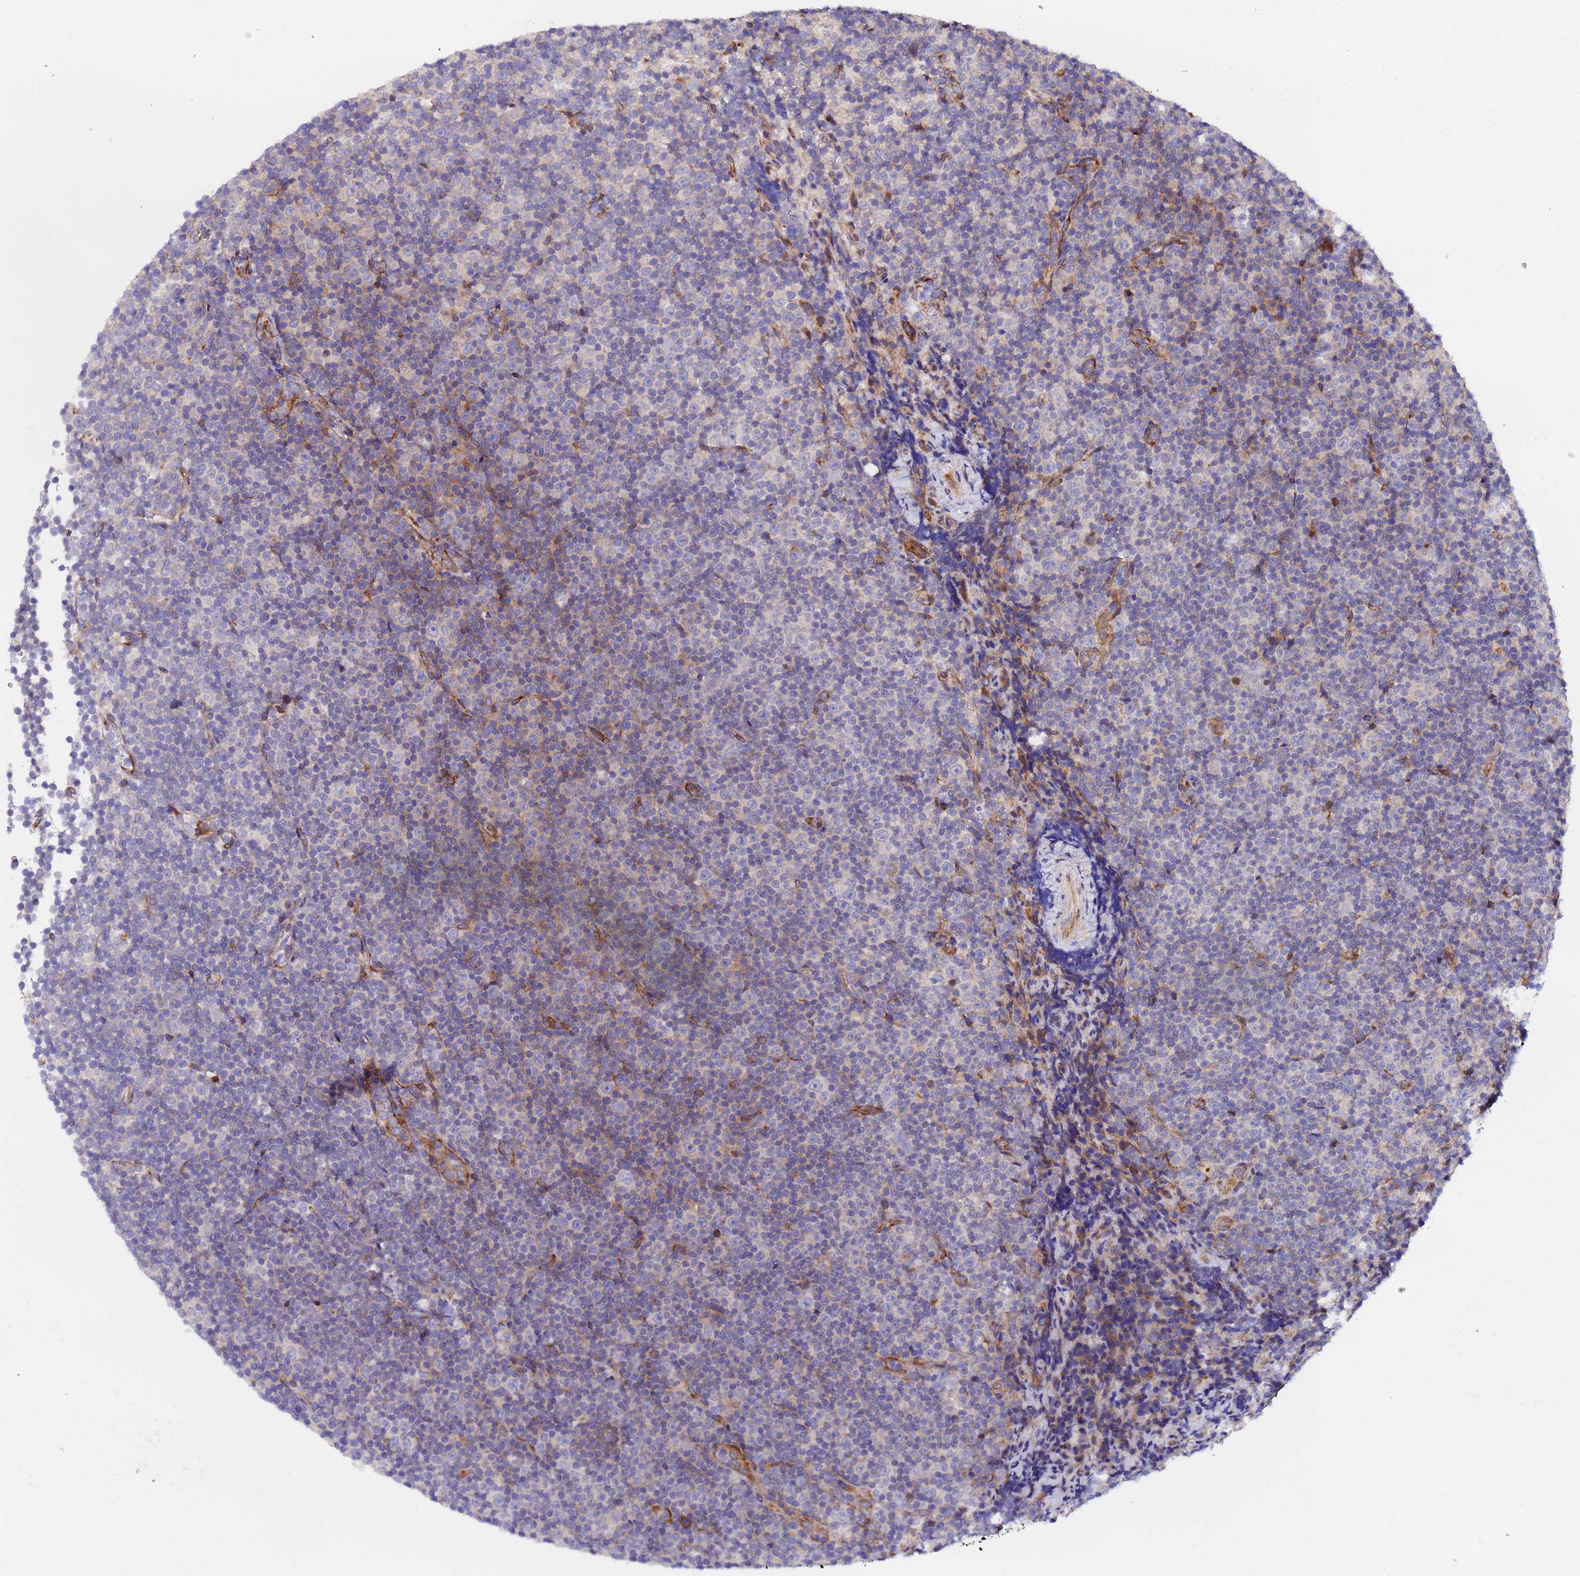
{"staining": {"intensity": "negative", "quantity": "none", "location": "none"}, "tissue": "lymphoma", "cell_type": "Tumor cells", "image_type": "cancer", "snomed": [{"axis": "morphology", "description": "Malignant lymphoma, non-Hodgkin's type, Low grade"}, {"axis": "topography", "description": "Lymph node"}], "caption": "The image reveals no staining of tumor cells in lymphoma.", "gene": "POM121", "patient": {"sex": "female", "age": 67}}